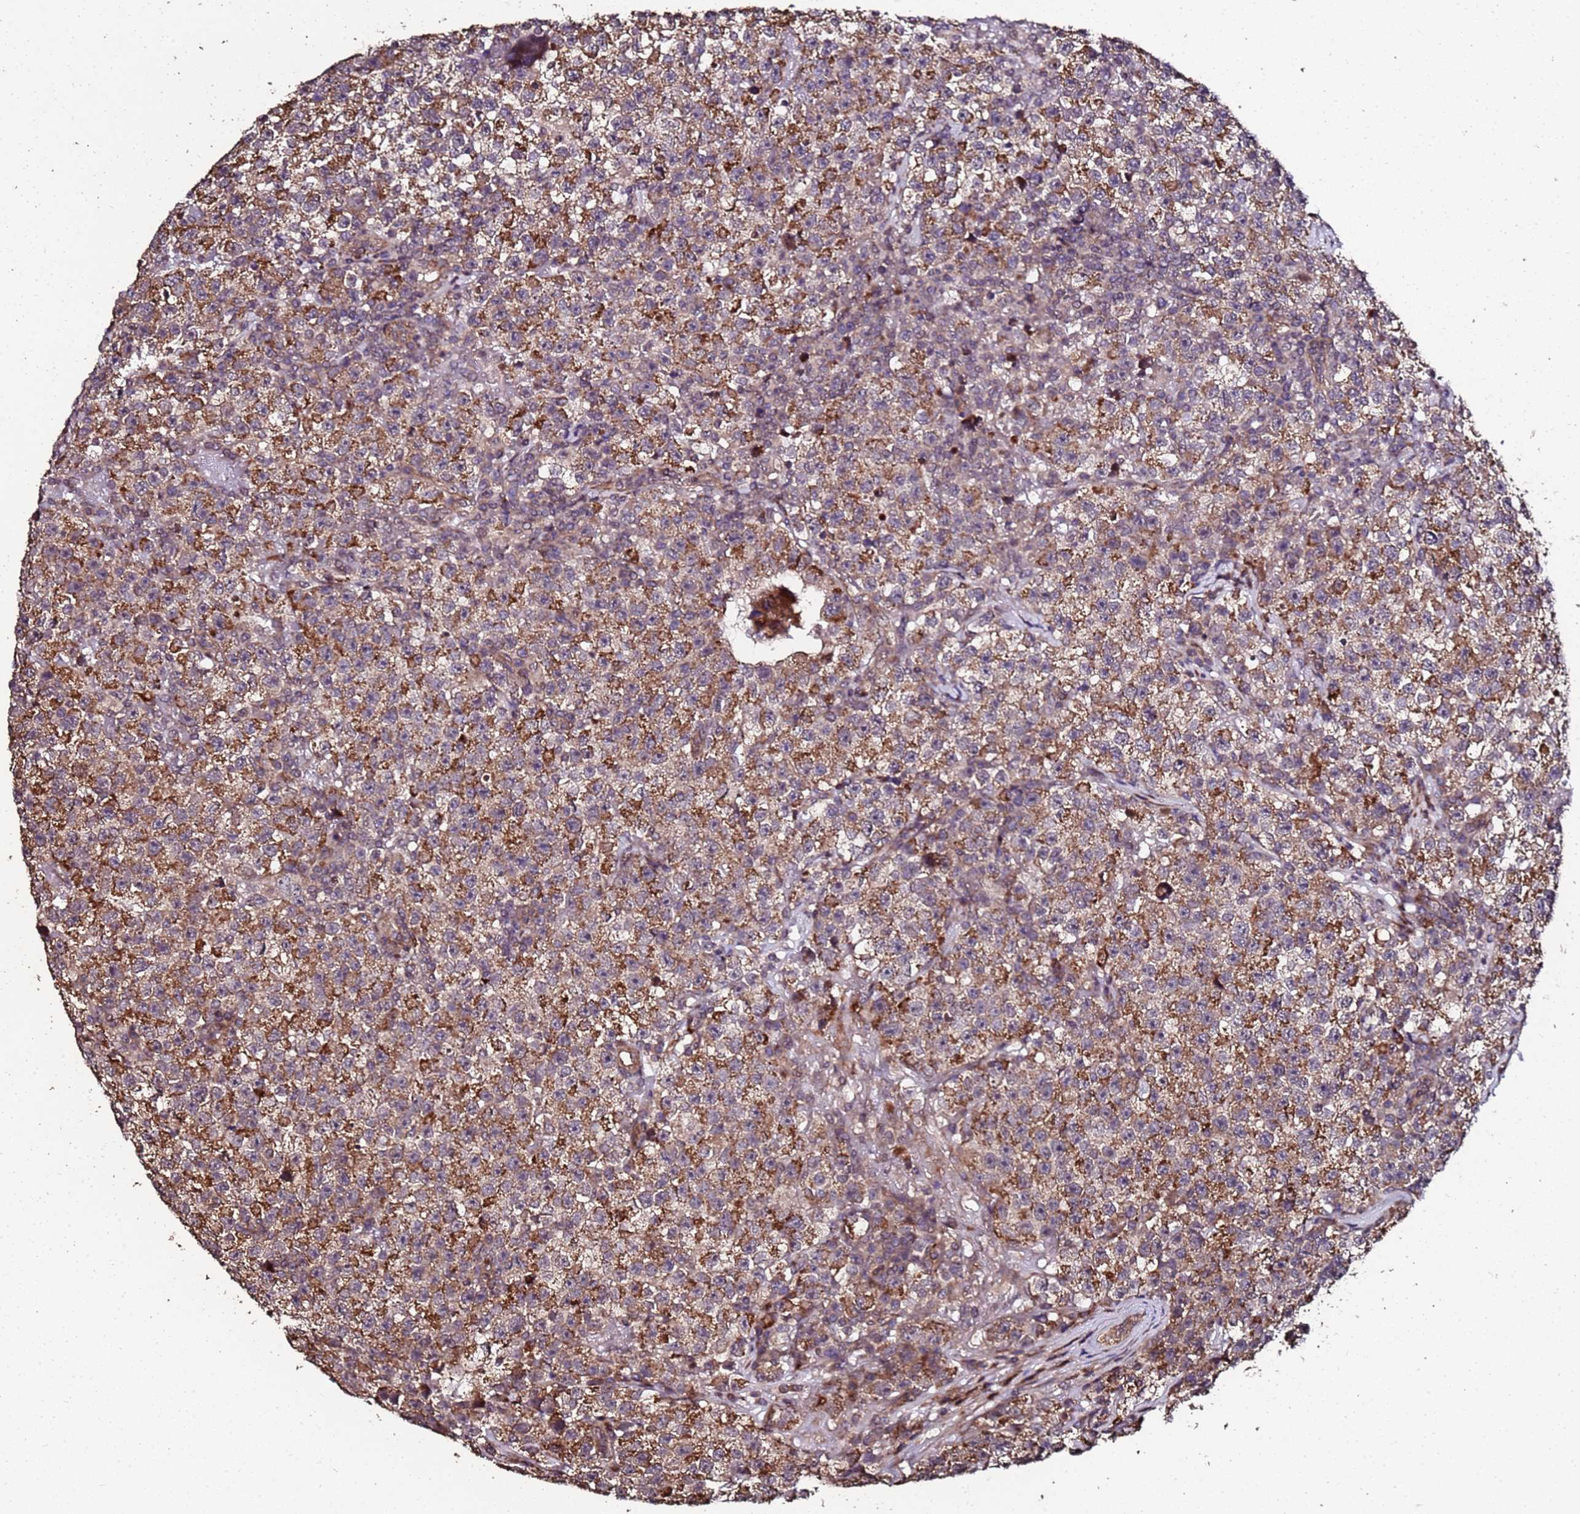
{"staining": {"intensity": "moderate", "quantity": ">75%", "location": "cytoplasmic/membranous"}, "tissue": "testis cancer", "cell_type": "Tumor cells", "image_type": "cancer", "snomed": [{"axis": "morphology", "description": "Seminoma, NOS"}, {"axis": "topography", "description": "Testis"}], "caption": "Immunohistochemical staining of human seminoma (testis) reveals moderate cytoplasmic/membranous protein positivity in about >75% of tumor cells. (DAB (3,3'-diaminobenzidine) IHC, brown staining for protein, blue staining for nuclei).", "gene": "PRODH", "patient": {"sex": "male", "age": 22}}